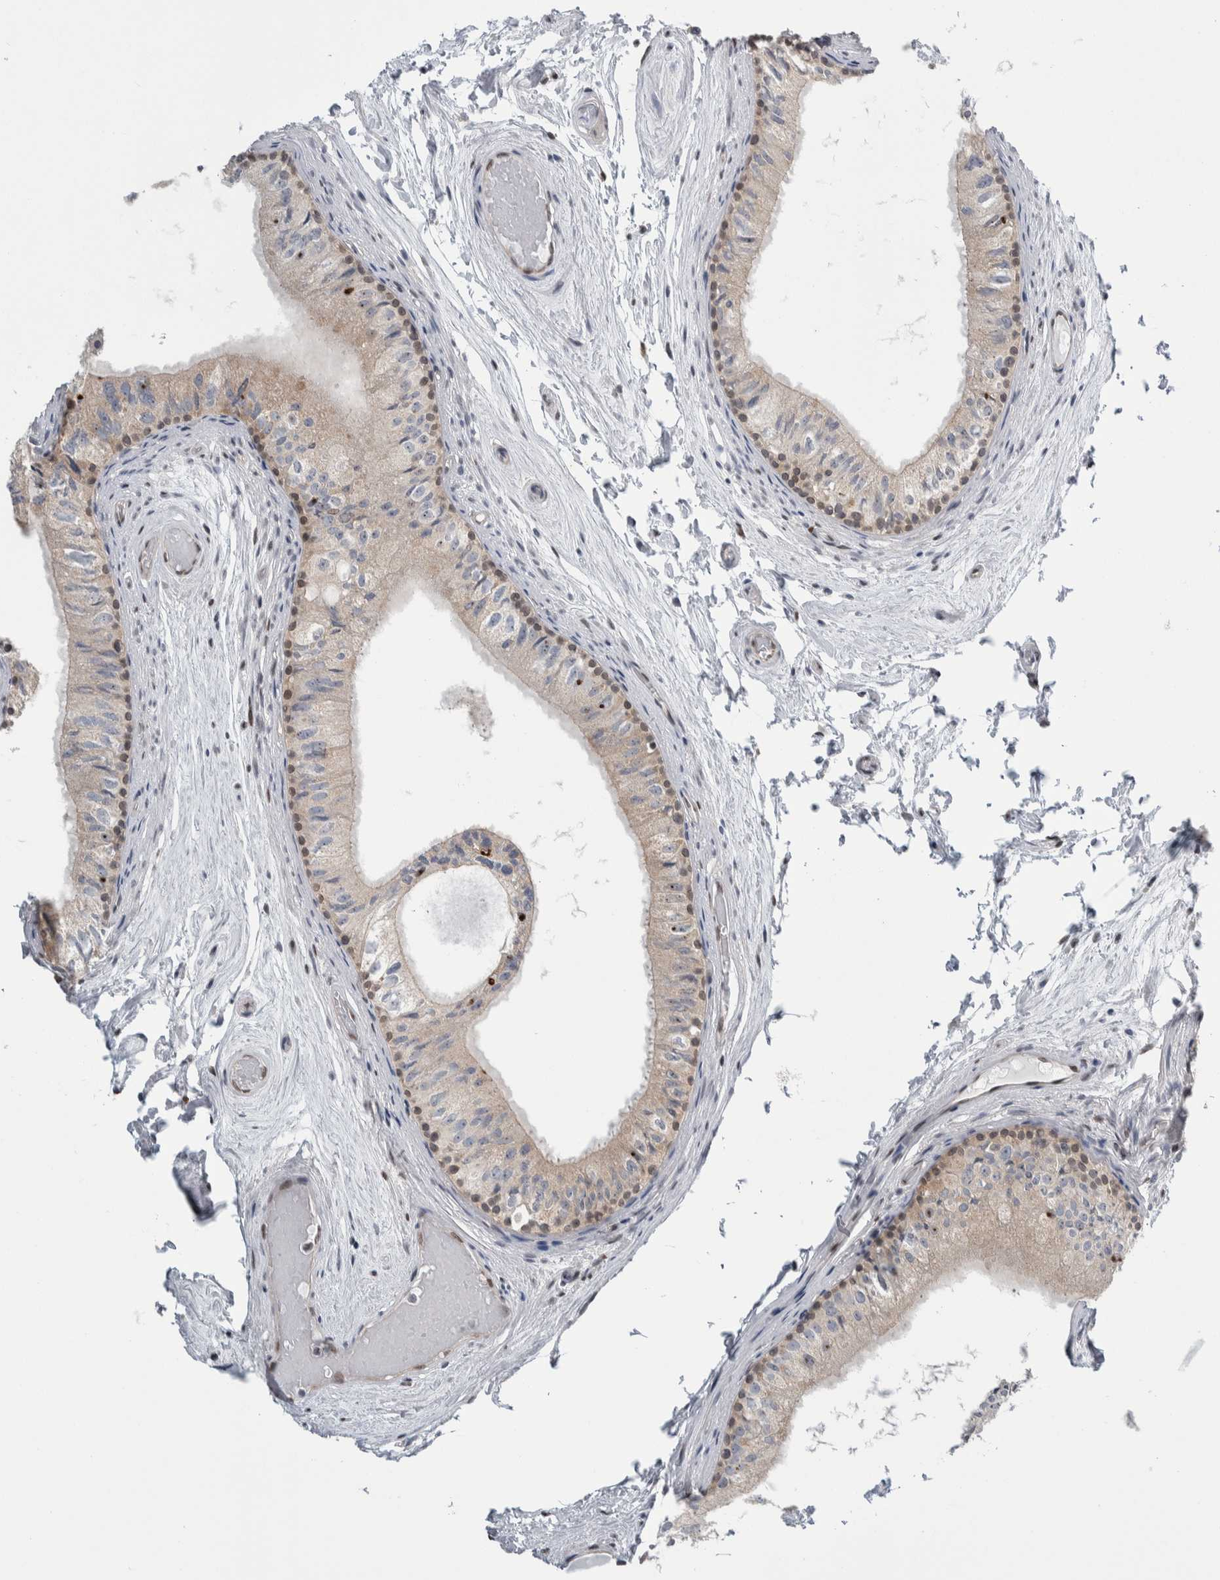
{"staining": {"intensity": "moderate", "quantity": "25%-75%", "location": "nuclear"}, "tissue": "epididymis", "cell_type": "Glandular cells", "image_type": "normal", "snomed": [{"axis": "morphology", "description": "Normal tissue, NOS"}, {"axis": "topography", "description": "Epididymis"}], "caption": "Human epididymis stained with a protein marker reveals moderate staining in glandular cells.", "gene": "TAX1BP1", "patient": {"sex": "male", "age": 79}}